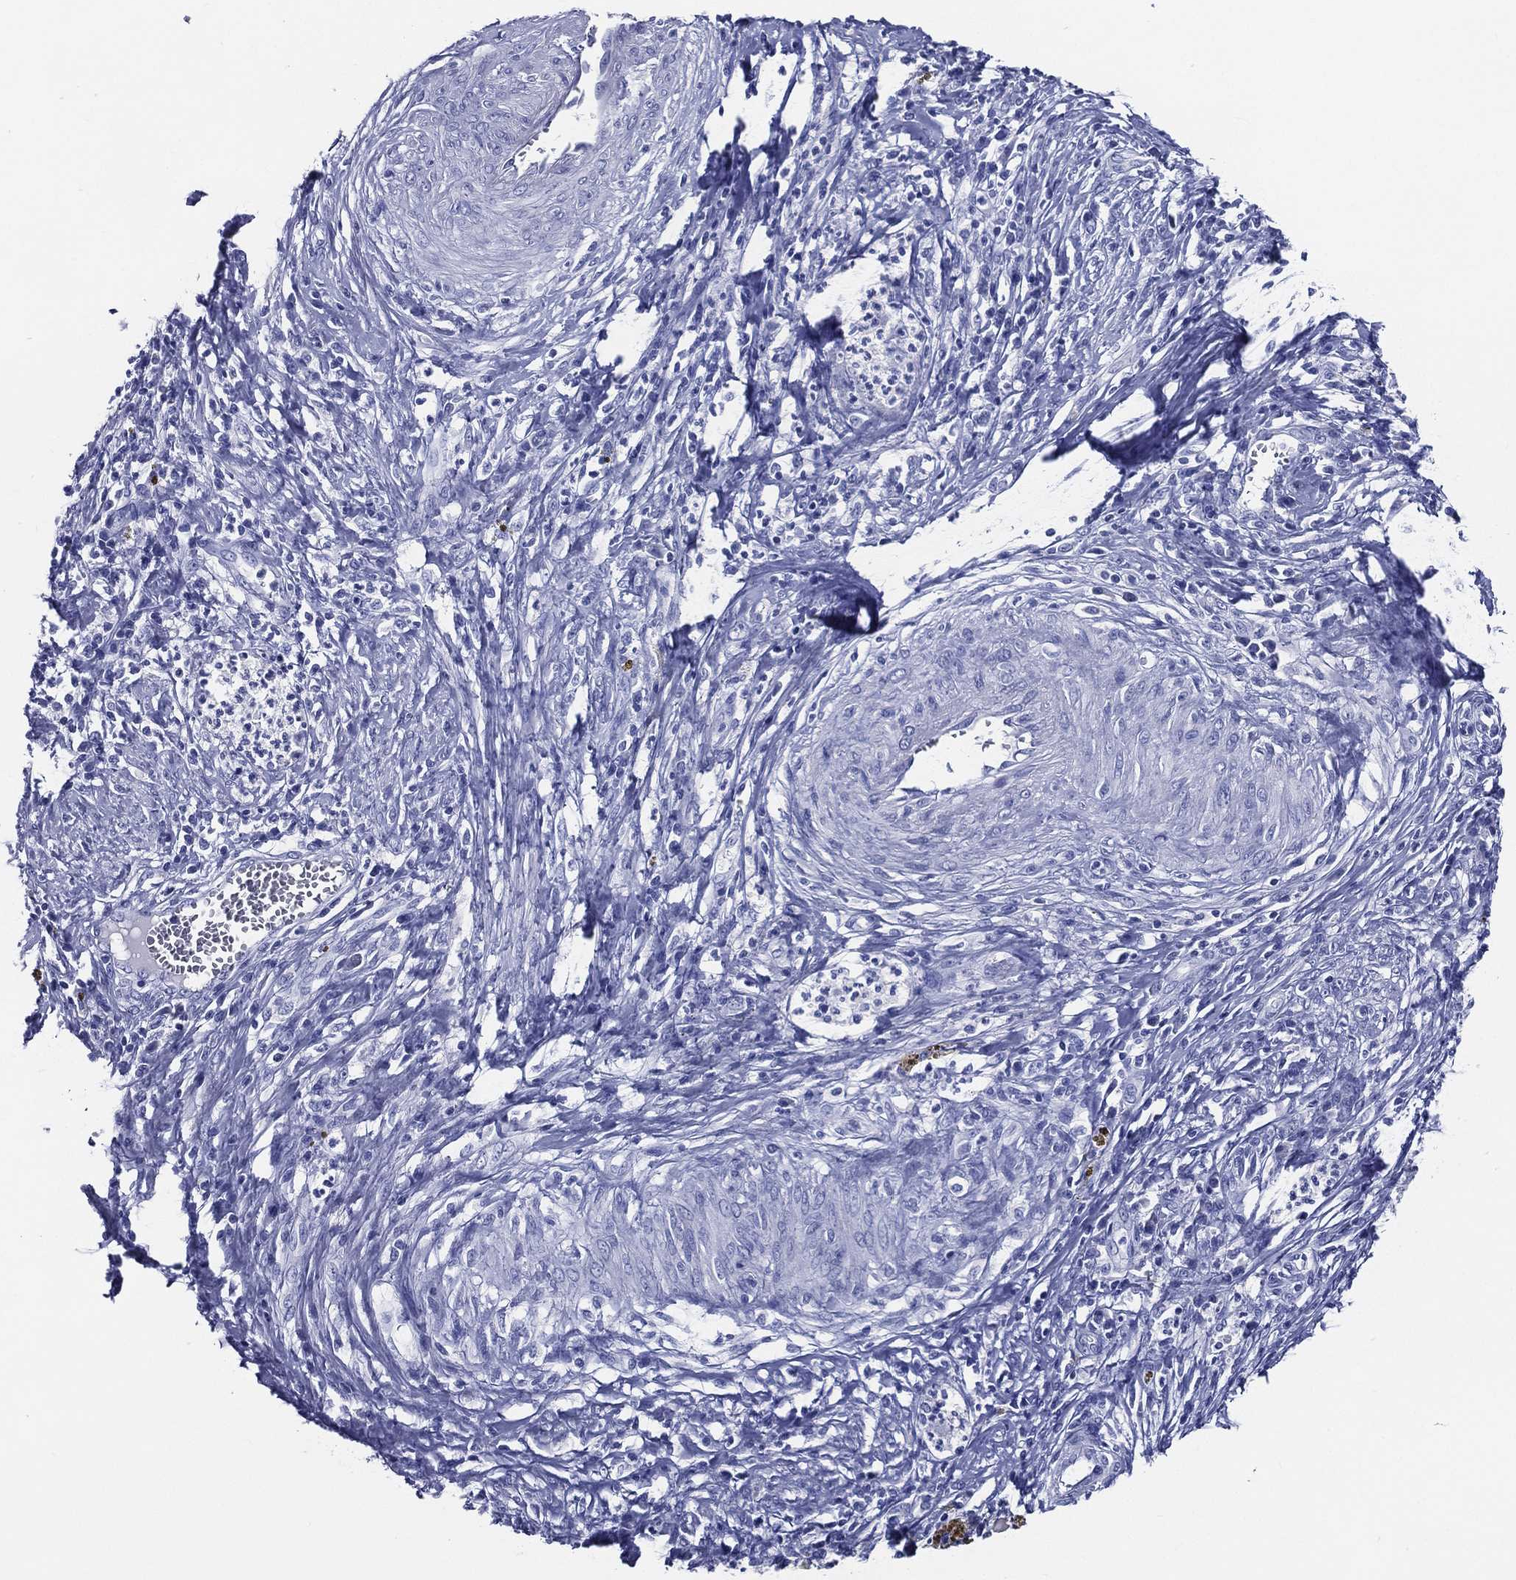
{"staining": {"intensity": "negative", "quantity": "none", "location": "none"}, "tissue": "cervical cancer", "cell_type": "Tumor cells", "image_type": "cancer", "snomed": [{"axis": "morphology", "description": "Adenocarcinoma, NOS"}, {"axis": "topography", "description": "Cervix"}], "caption": "DAB immunohistochemical staining of human adenocarcinoma (cervical) exhibits no significant expression in tumor cells.", "gene": "ACE2", "patient": {"sex": "female", "age": 42}}